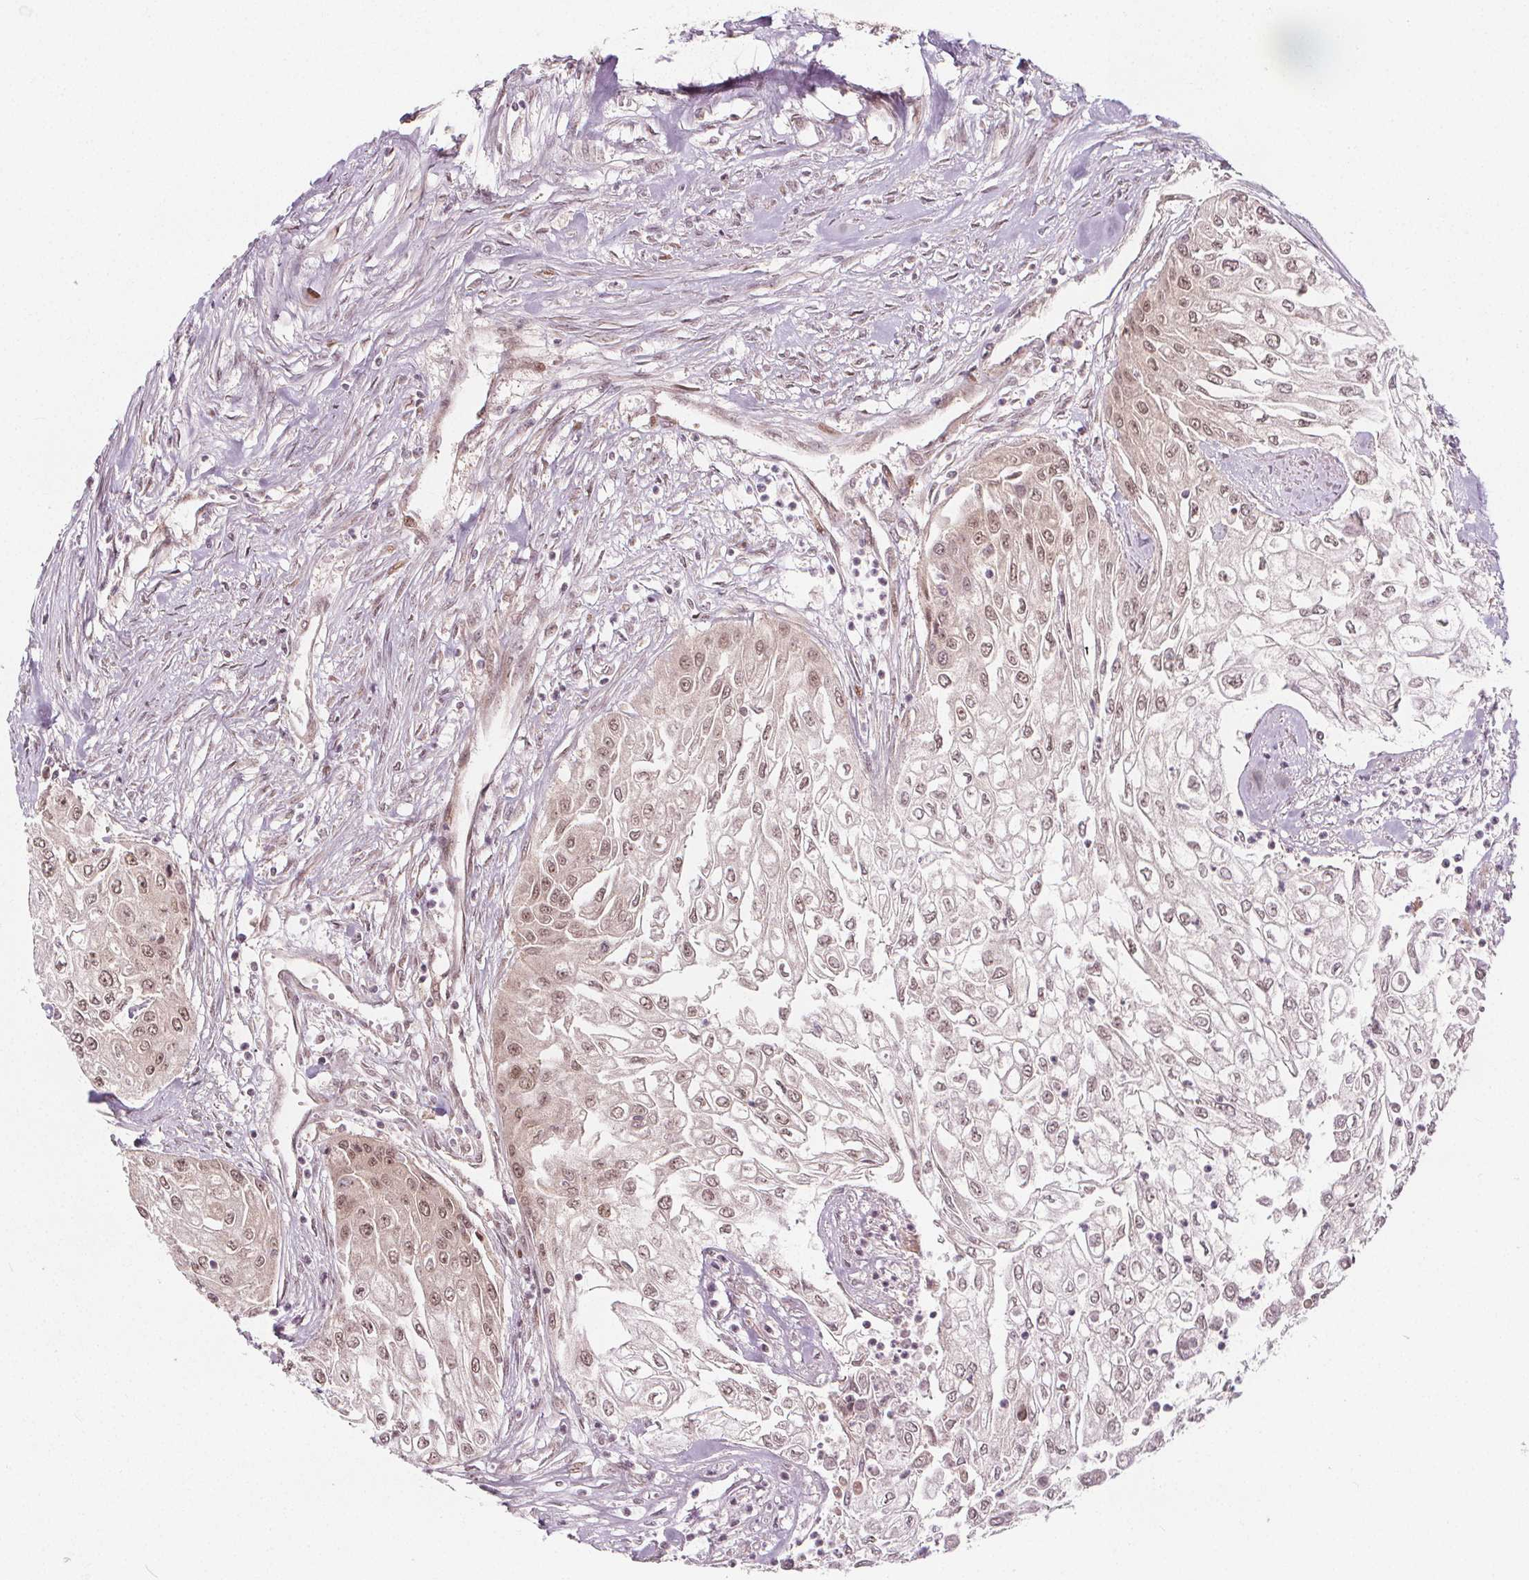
{"staining": {"intensity": "weak", "quantity": ">75%", "location": "nuclear"}, "tissue": "urothelial cancer", "cell_type": "Tumor cells", "image_type": "cancer", "snomed": [{"axis": "morphology", "description": "Urothelial carcinoma, High grade"}, {"axis": "topography", "description": "Urinary bladder"}], "caption": "Protein staining of high-grade urothelial carcinoma tissue demonstrates weak nuclear staining in approximately >75% of tumor cells. (Stains: DAB in brown, nuclei in blue, Microscopy: brightfield microscopy at high magnification).", "gene": "AKT1S1", "patient": {"sex": "male", "age": 62}}